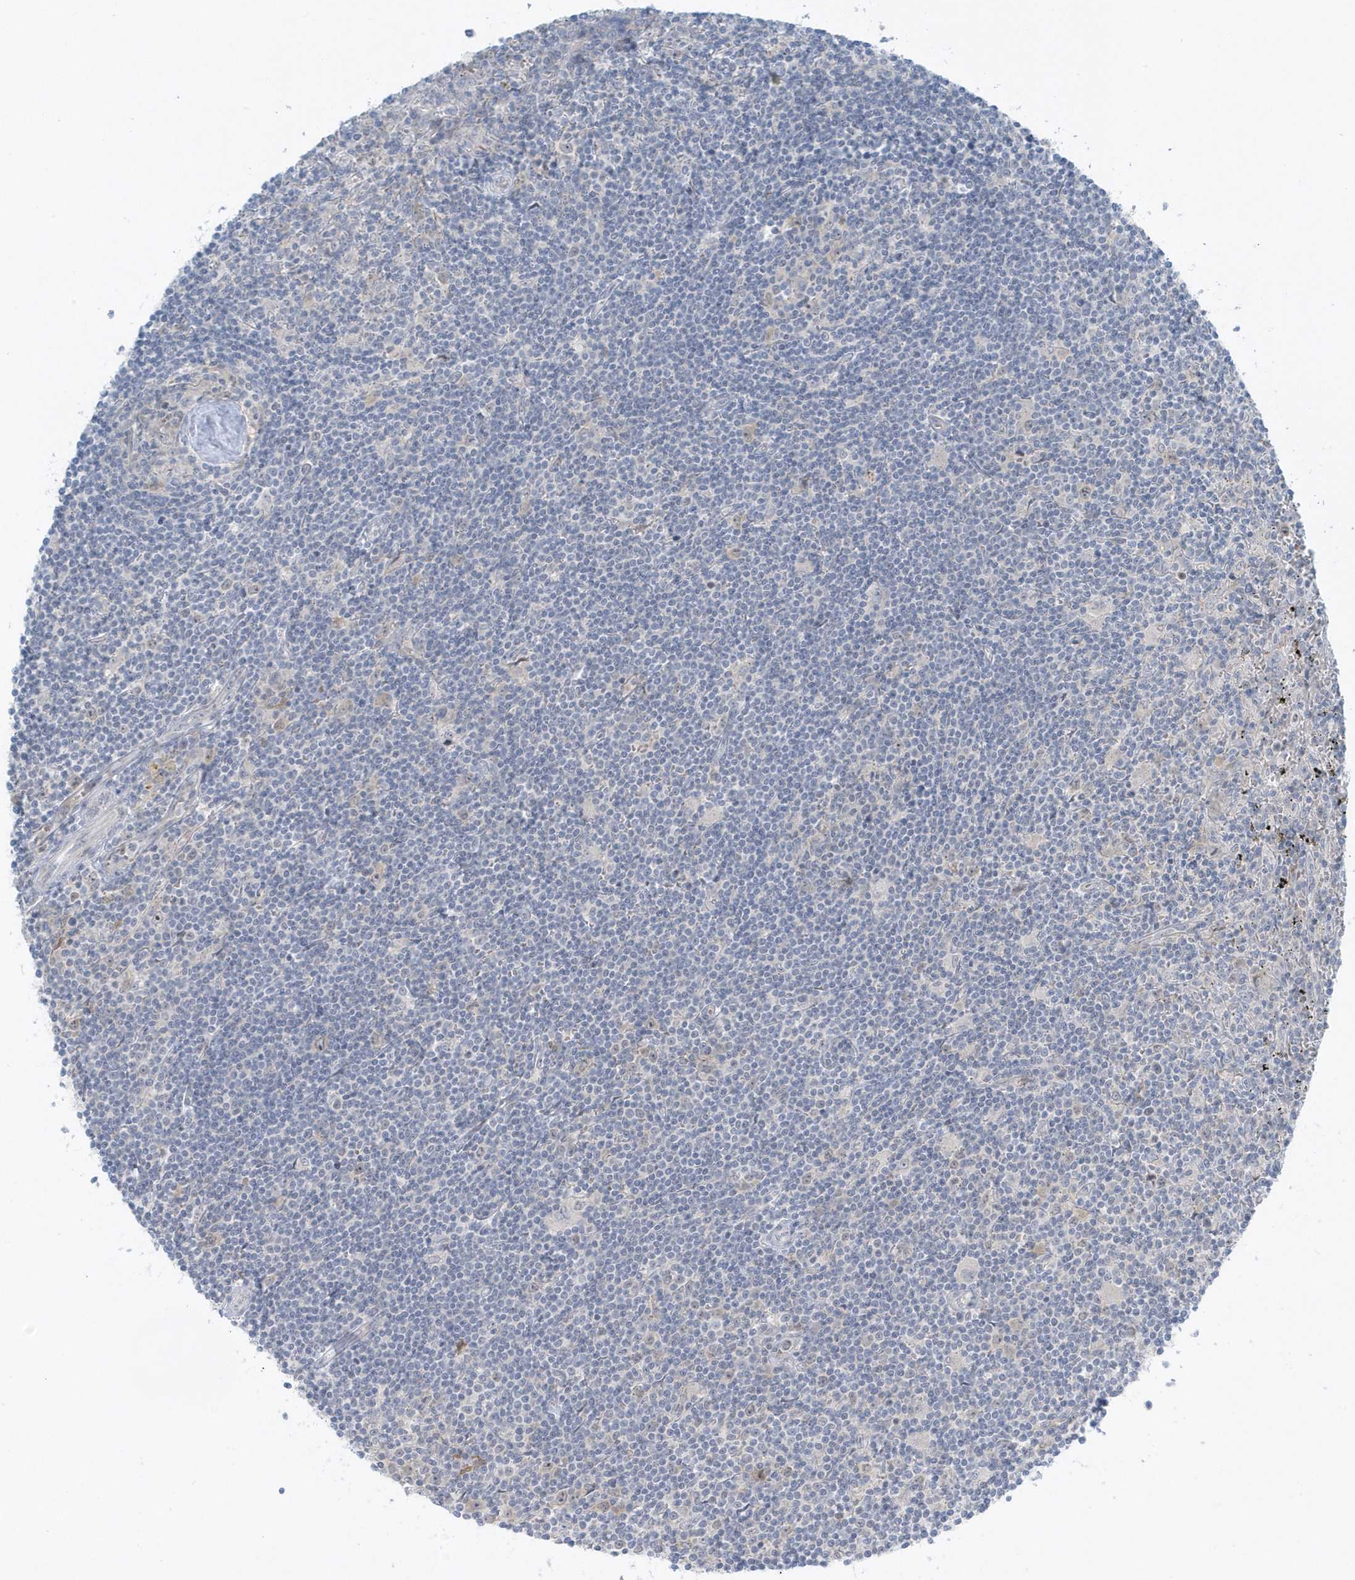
{"staining": {"intensity": "negative", "quantity": "none", "location": "none"}, "tissue": "lymphoma", "cell_type": "Tumor cells", "image_type": "cancer", "snomed": [{"axis": "morphology", "description": "Malignant lymphoma, non-Hodgkin's type, Low grade"}, {"axis": "topography", "description": "Spleen"}], "caption": "An image of human lymphoma is negative for staining in tumor cells.", "gene": "SCN3A", "patient": {"sex": "male", "age": 76}}